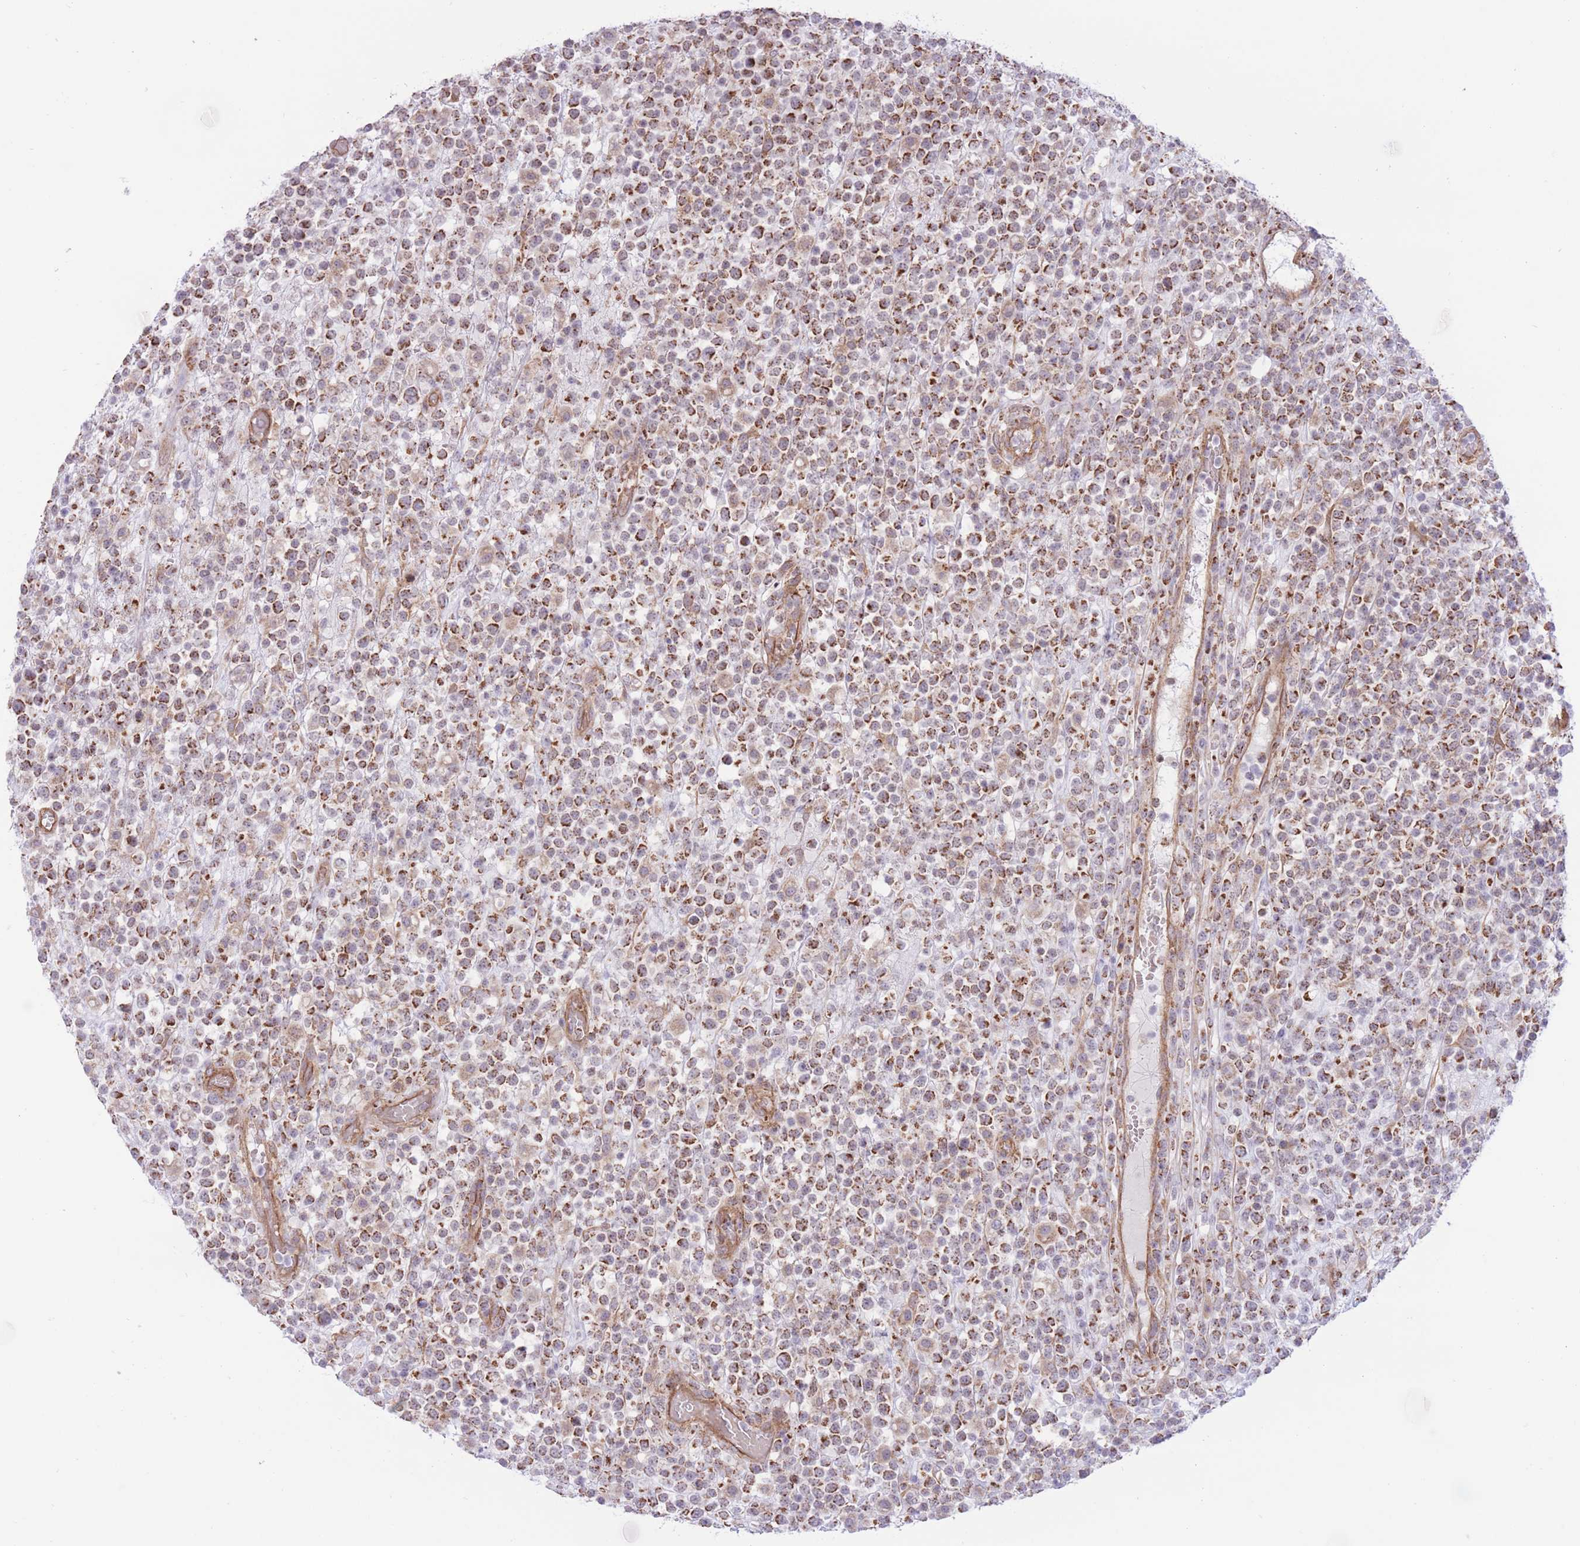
{"staining": {"intensity": "moderate", "quantity": ">75%", "location": "cytoplasmic/membranous"}, "tissue": "lymphoma", "cell_type": "Tumor cells", "image_type": "cancer", "snomed": [{"axis": "morphology", "description": "Malignant lymphoma, non-Hodgkin's type, High grade"}, {"axis": "topography", "description": "Colon"}], "caption": "This histopathology image demonstrates IHC staining of human high-grade malignant lymphoma, non-Hodgkin's type, with medium moderate cytoplasmic/membranous positivity in about >75% of tumor cells.", "gene": "MRPS31", "patient": {"sex": "female", "age": 53}}